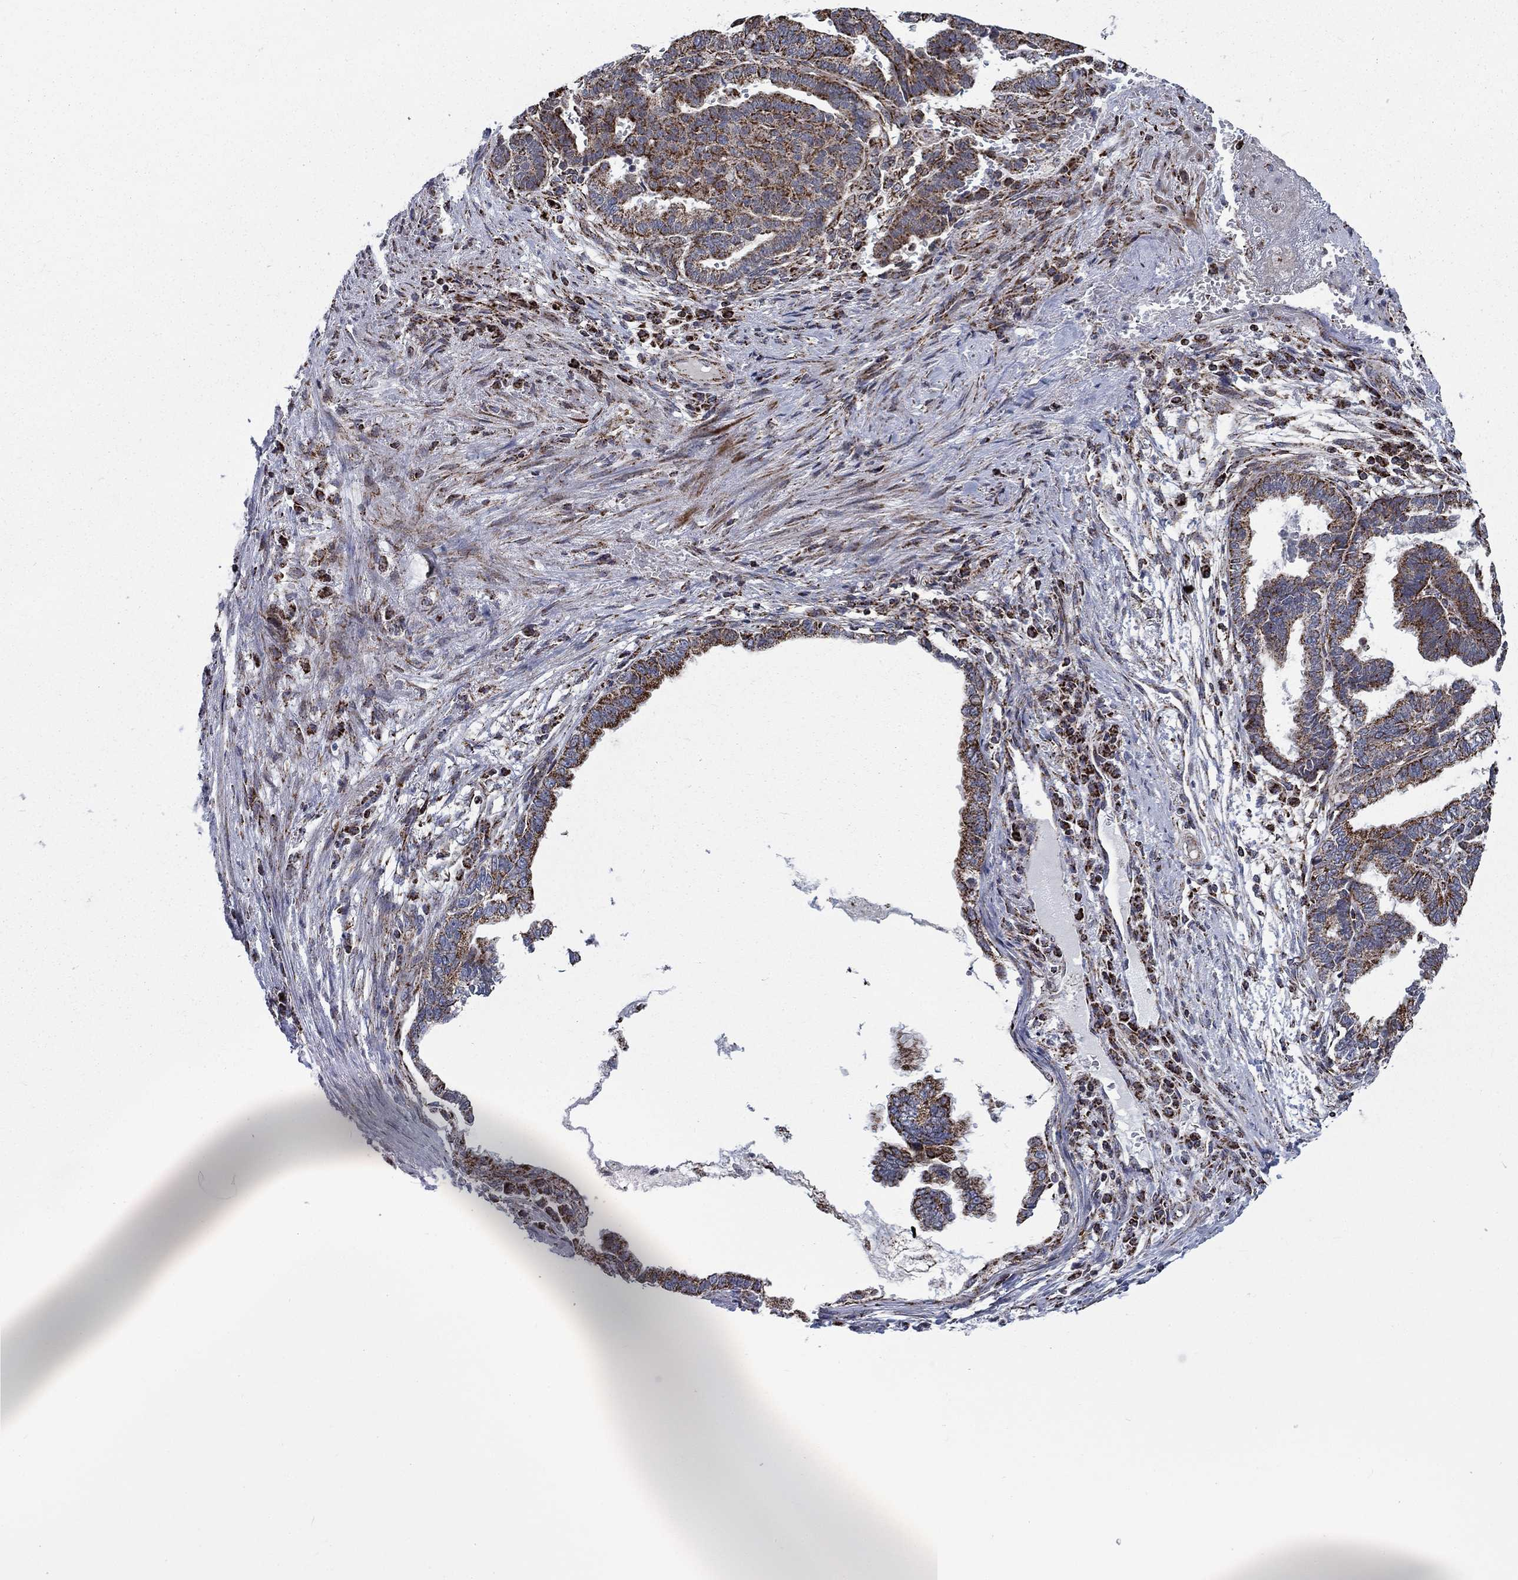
{"staining": {"intensity": "strong", "quantity": "25%-75%", "location": "cytoplasmic/membranous"}, "tissue": "stomach cancer", "cell_type": "Tumor cells", "image_type": "cancer", "snomed": [{"axis": "morphology", "description": "Adenocarcinoma, NOS"}, {"axis": "topography", "description": "Stomach"}], "caption": "Stomach adenocarcinoma stained for a protein (brown) displays strong cytoplasmic/membranous positive staining in about 25%-75% of tumor cells.", "gene": "MOAP1", "patient": {"sex": "male", "age": 83}}